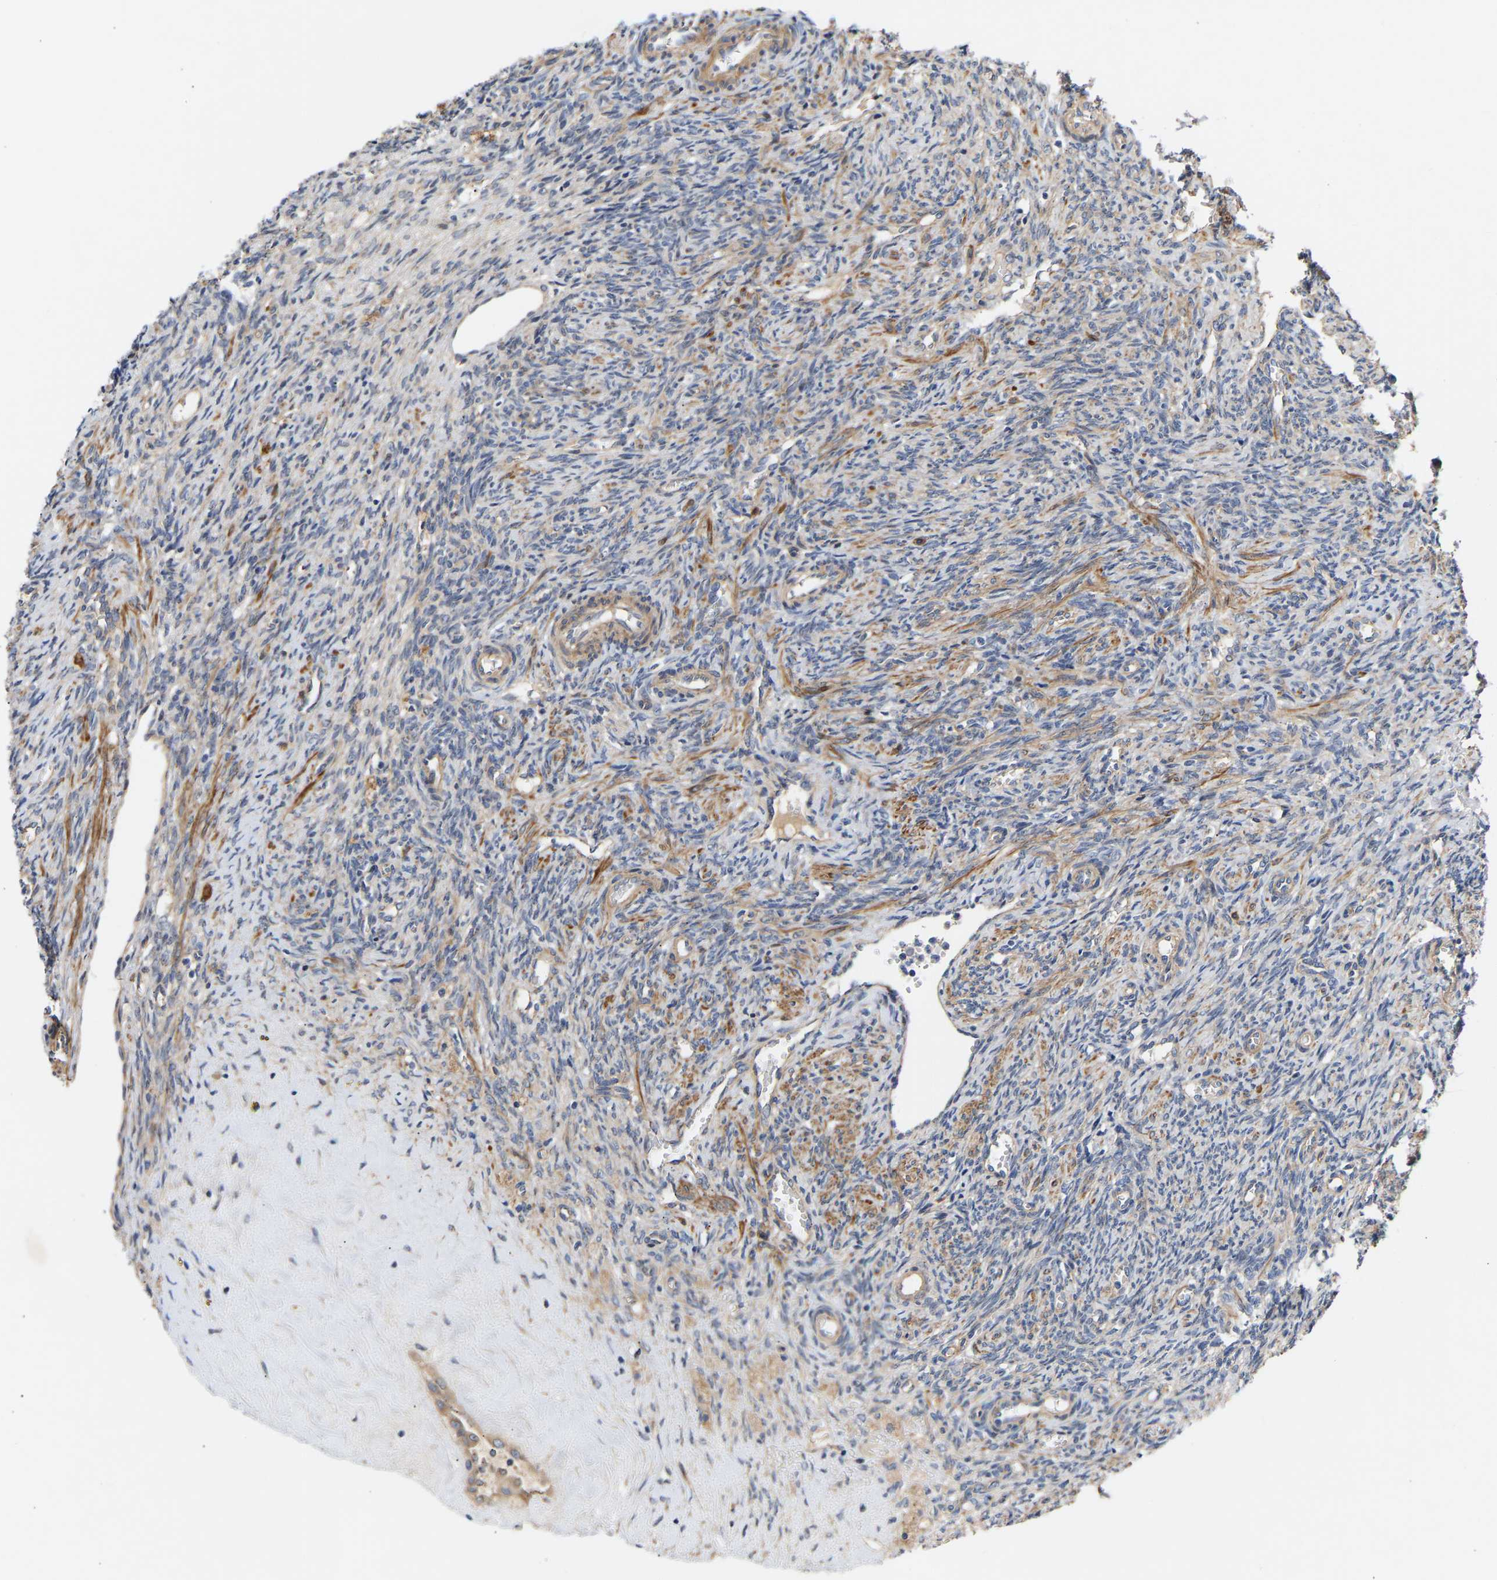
{"staining": {"intensity": "moderate", "quantity": ">75%", "location": "cytoplasmic/membranous"}, "tissue": "ovary", "cell_type": "Follicle cells", "image_type": "normal", "snomed": [{"axis": "morphology", "description": "Normal tissue, NOS"}, {"axis": "topography", "description": "Ovary"}], "caption": "An immunohistochemistry micrograph of unremarkable tissue is shown. Protein staining in brown shows moderate cytoplasmic/membranous positivity in ovary within follicle cells. (DAB (3,3'-diaminobenzidine) IHC with brightfield microscopy, high magnification).", "gene": "KASH5", "patient": {"sex": "female", "age": 41}}